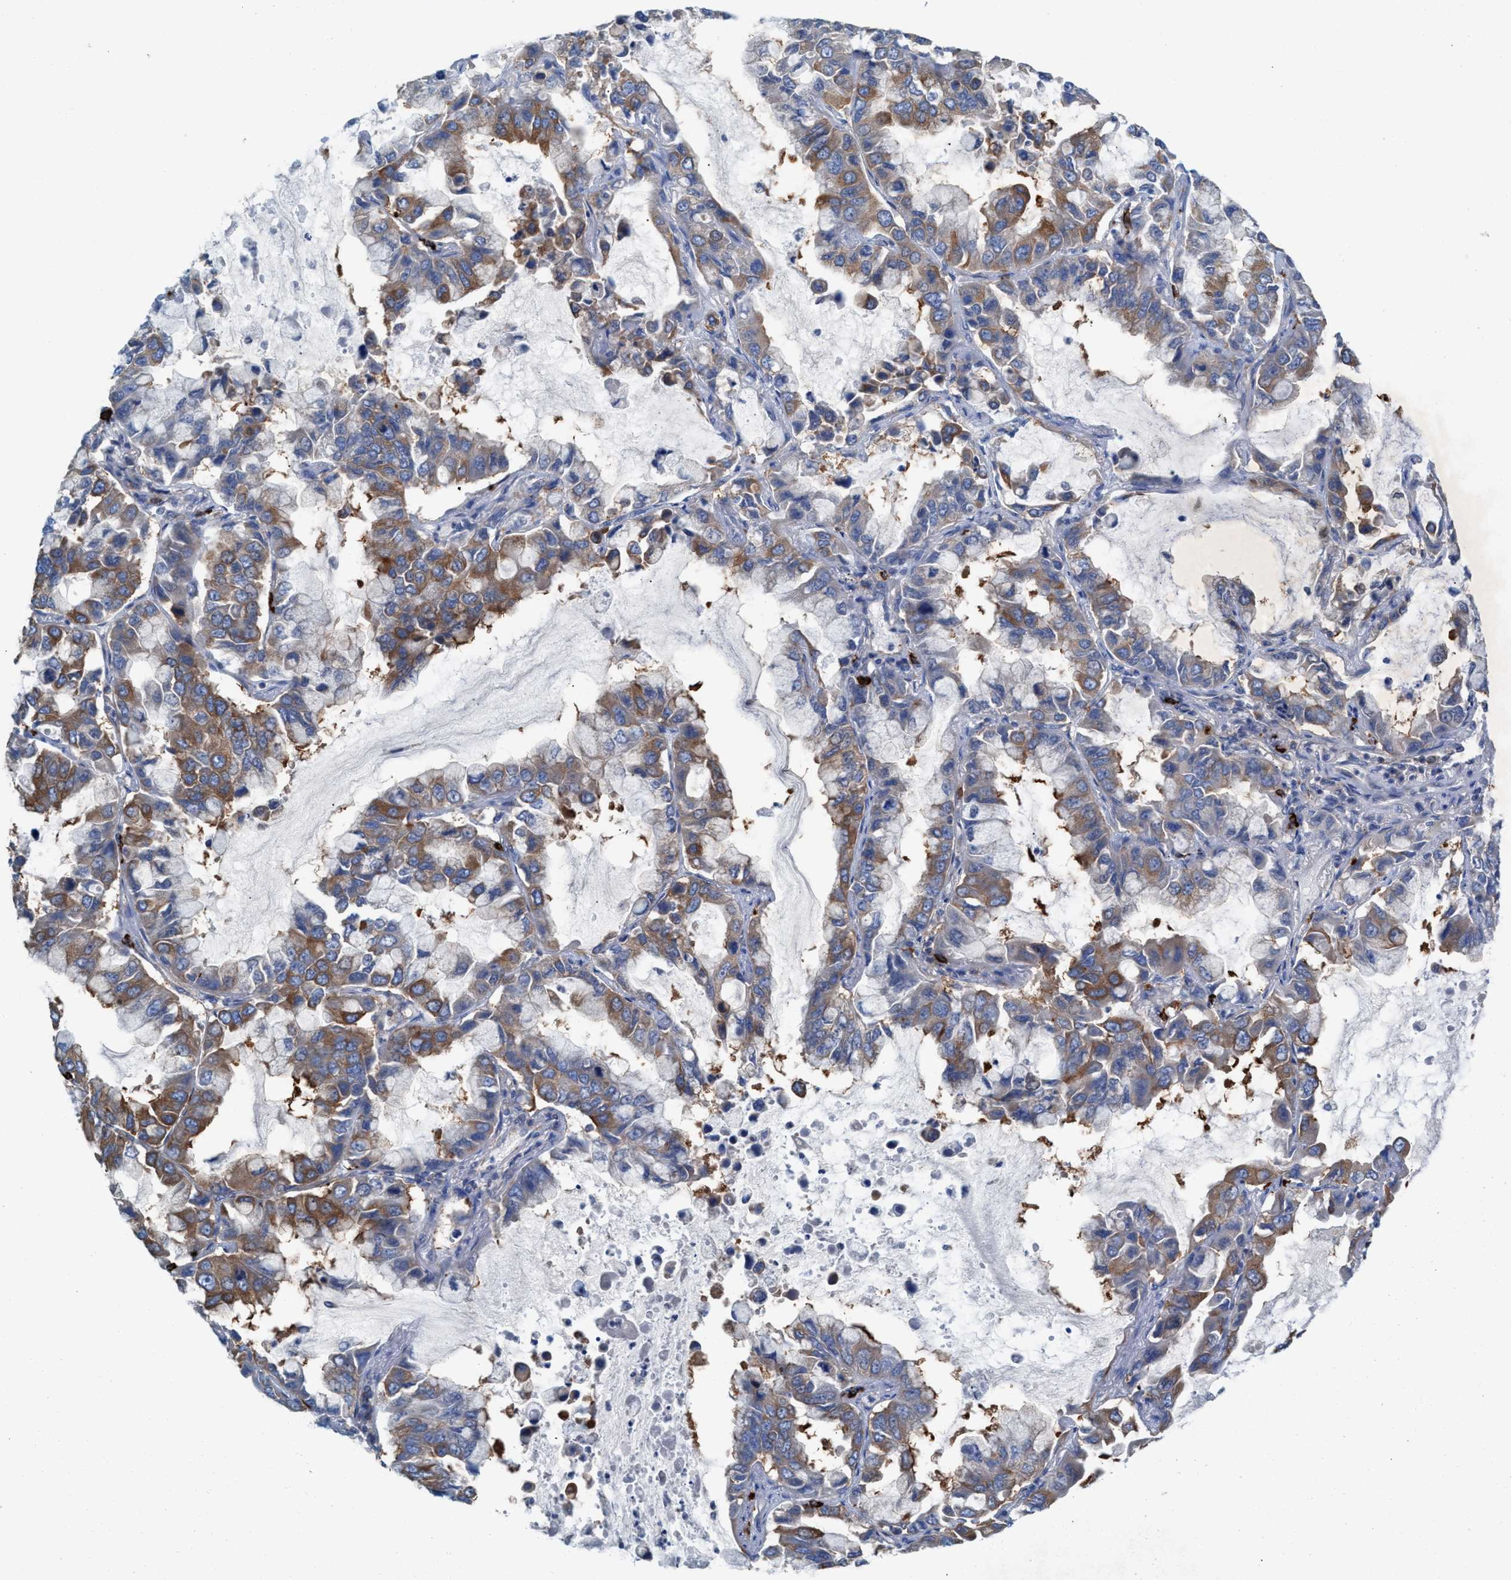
{"staining": {"intensity": "moderate", "quantity": "25%-75%", "location": "cytoplasmic/membranous"}, "tissue": "lung cancer", "cell_type": "Tumor cells", "image_type": "cancer", "snomed": [{"axis": "morphology", "description": "Adenocarcinoma, NOS"}, {"axis": "topography", "description": "Lung"}], "caption": "IHC of human lung adenocarcinoma demonstrates medium levels of moderate cytoplasmic/membranous positivity in approximately 25%-75% of tumor cells. The staining was performed using DAB to visualize the protein expression in brown, while the nuclei were stained in blue with hematoxylin (Magnification: 20x).", "gene": "NYAP1", "patient": {"sex": "male", "age": 64}}